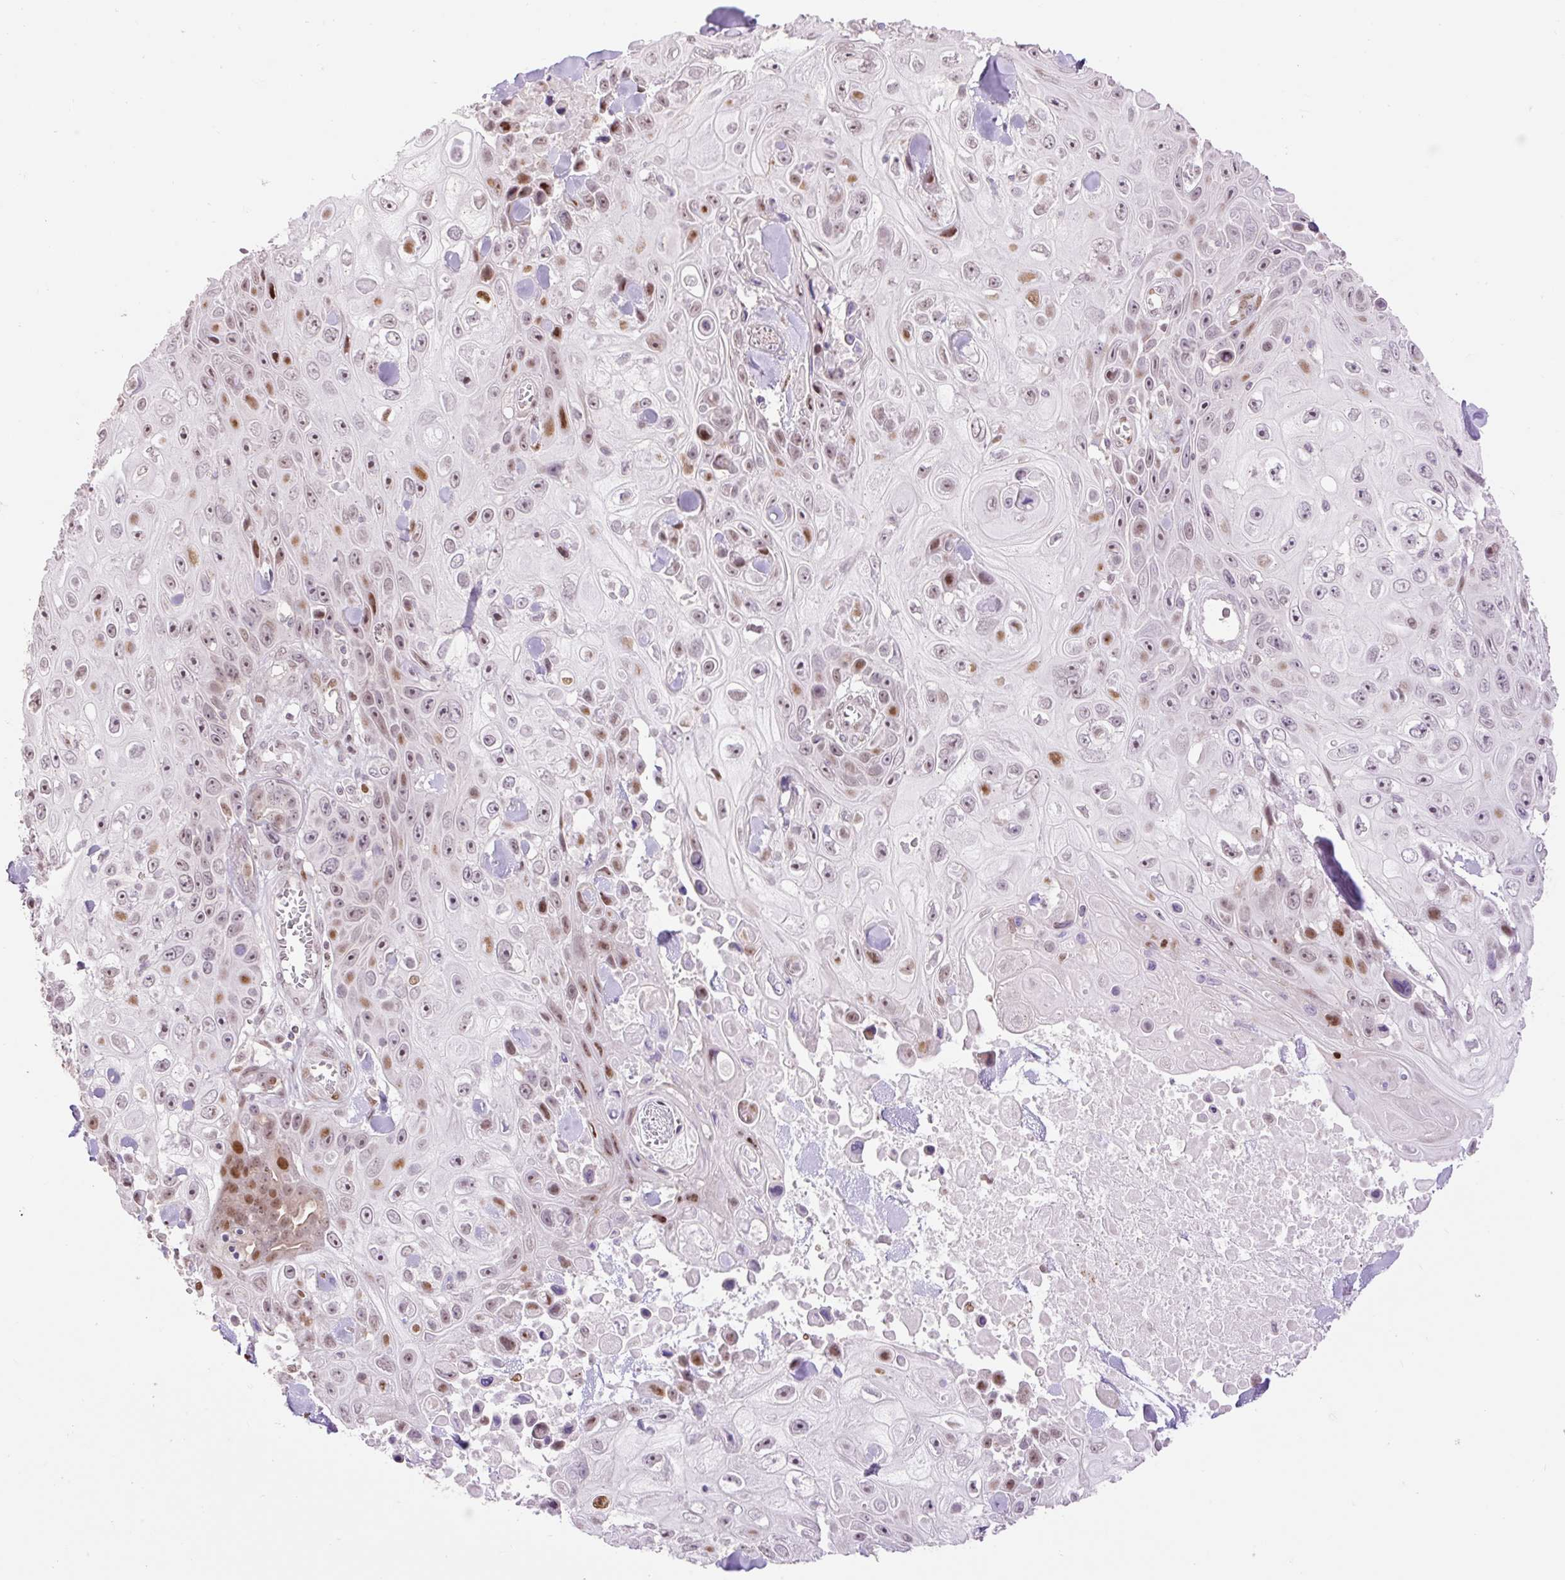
{"staining": {"intensity": "moderate", "quantity": "25%-75%", "location": "nuclear"}, "tissue": "skin cancer", "cell_type": "Tumor cells", "image_type": "cancer", "snomed": [{"axis": "morphology", "description": "Squamous cell carcinoma, NOS"}, {"axis": "topography", "description": "Skin"}], "caption": "IHC of human skin cancer exhibits medium levels of moderate nuclear staining in approximately 25%-75% of tumor cells. Using DAB (3,3'-diaminobenzidine) (brown) and hematoxylin (blue) stains, captured at high magnification using brightfield microscopy.", "gene": "RIPPLY3", "patient": {"sex": "male", "age": 82}}